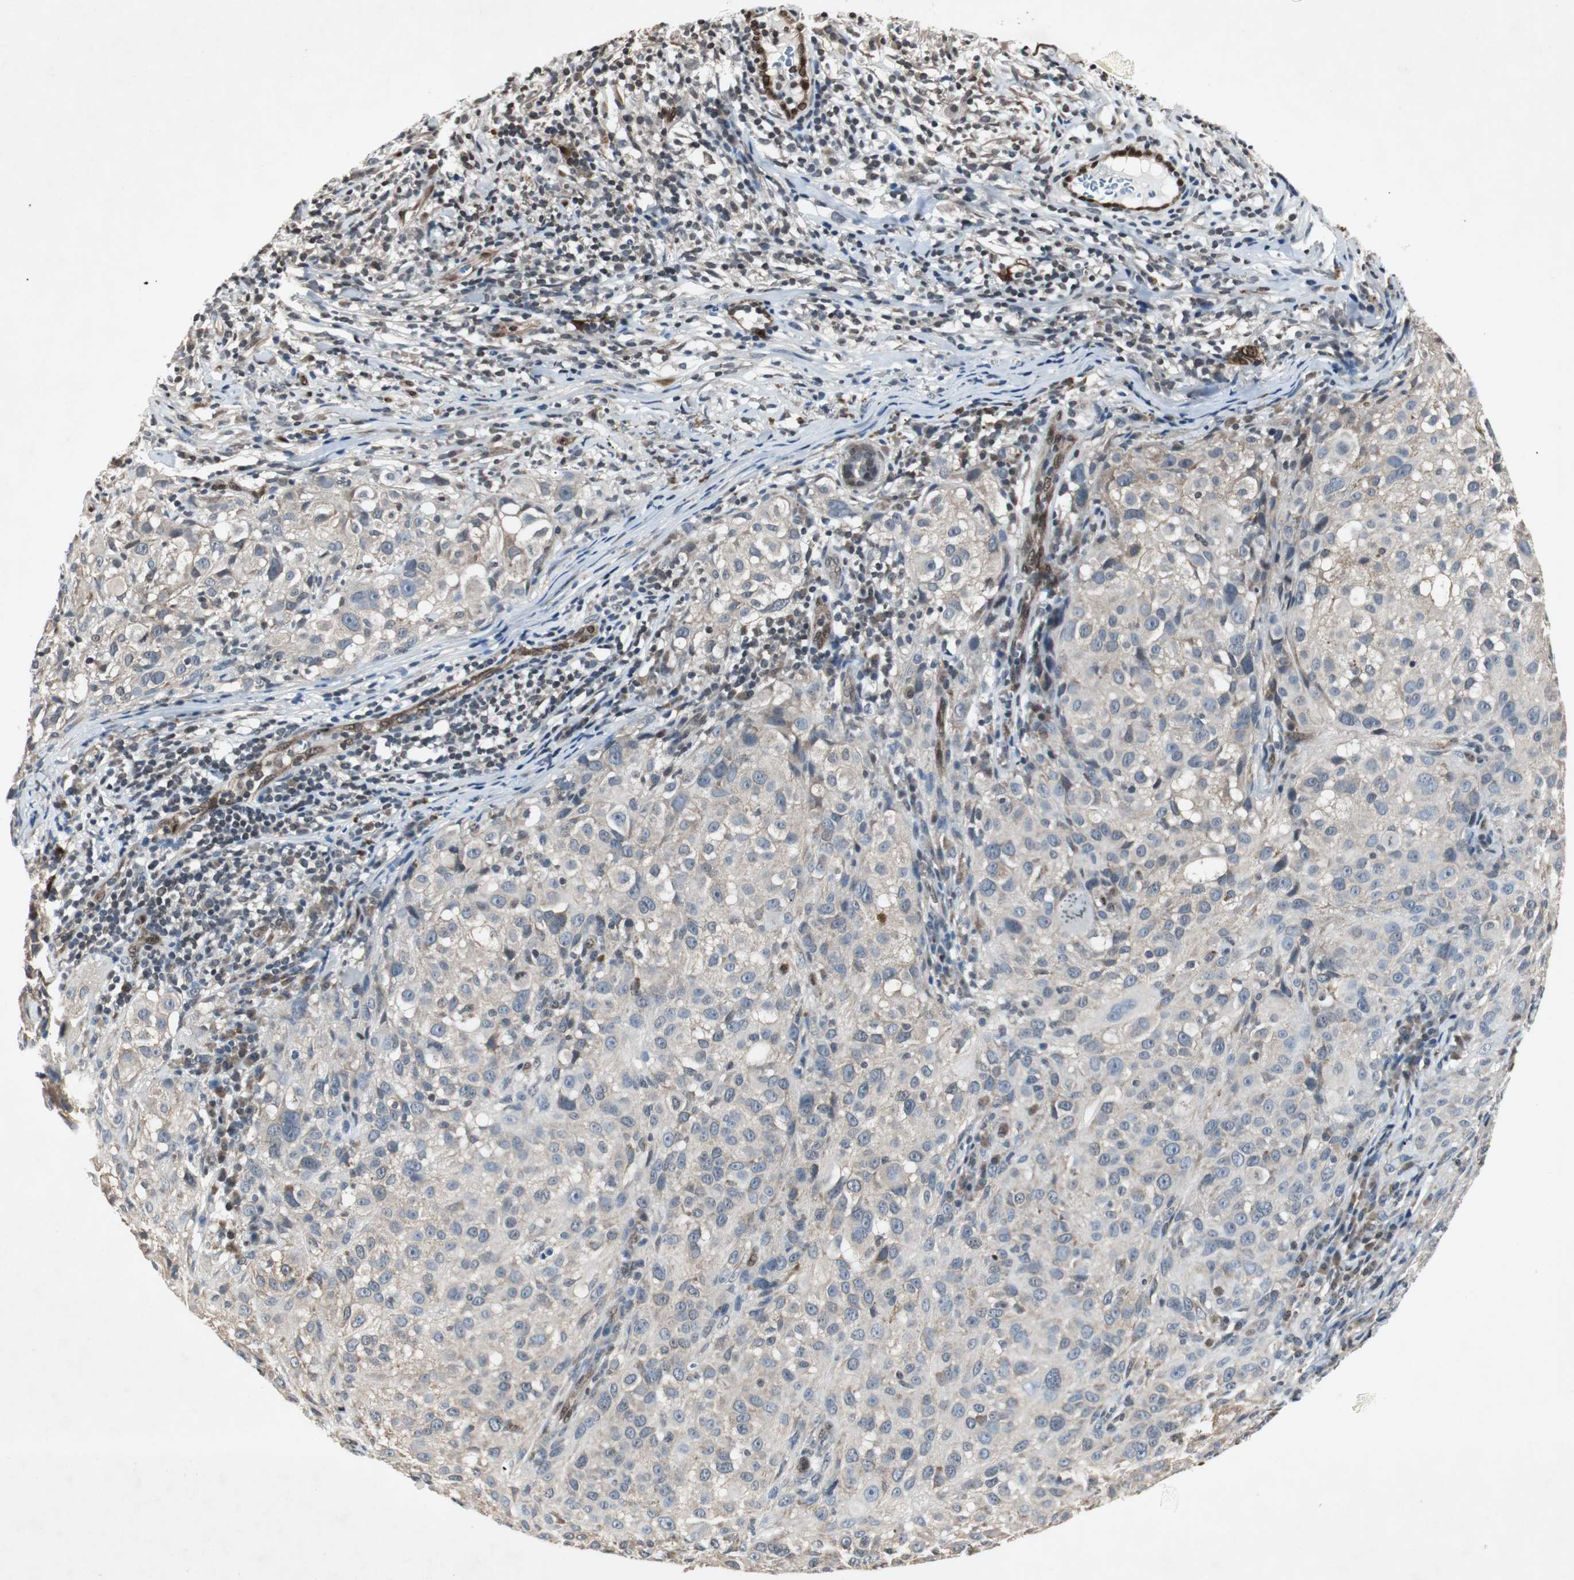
{"staining": {"intensity": "negative", "quantity": "none", "location": "none"}, "tissue": "melanoma", "cell_type": "Tumor cells", "image_type": "cancer", "snomed": [{"axis": "morphology", "description": "Necrosis, NOS"}, {"axis": "morphology", "description": "Malignant melanoma, NOS"}, {"axis": "topography", "description": "Skin"}], "caption": "DAB immunohistochemical staining of human melanoma displays no significant expression in tumor cells. (Brightfield microscopy of DAB immunohistochemistry (IHC) at high magnification).", "gene": "SMAD1", "patient": {"sex": "female", "age": 87}}